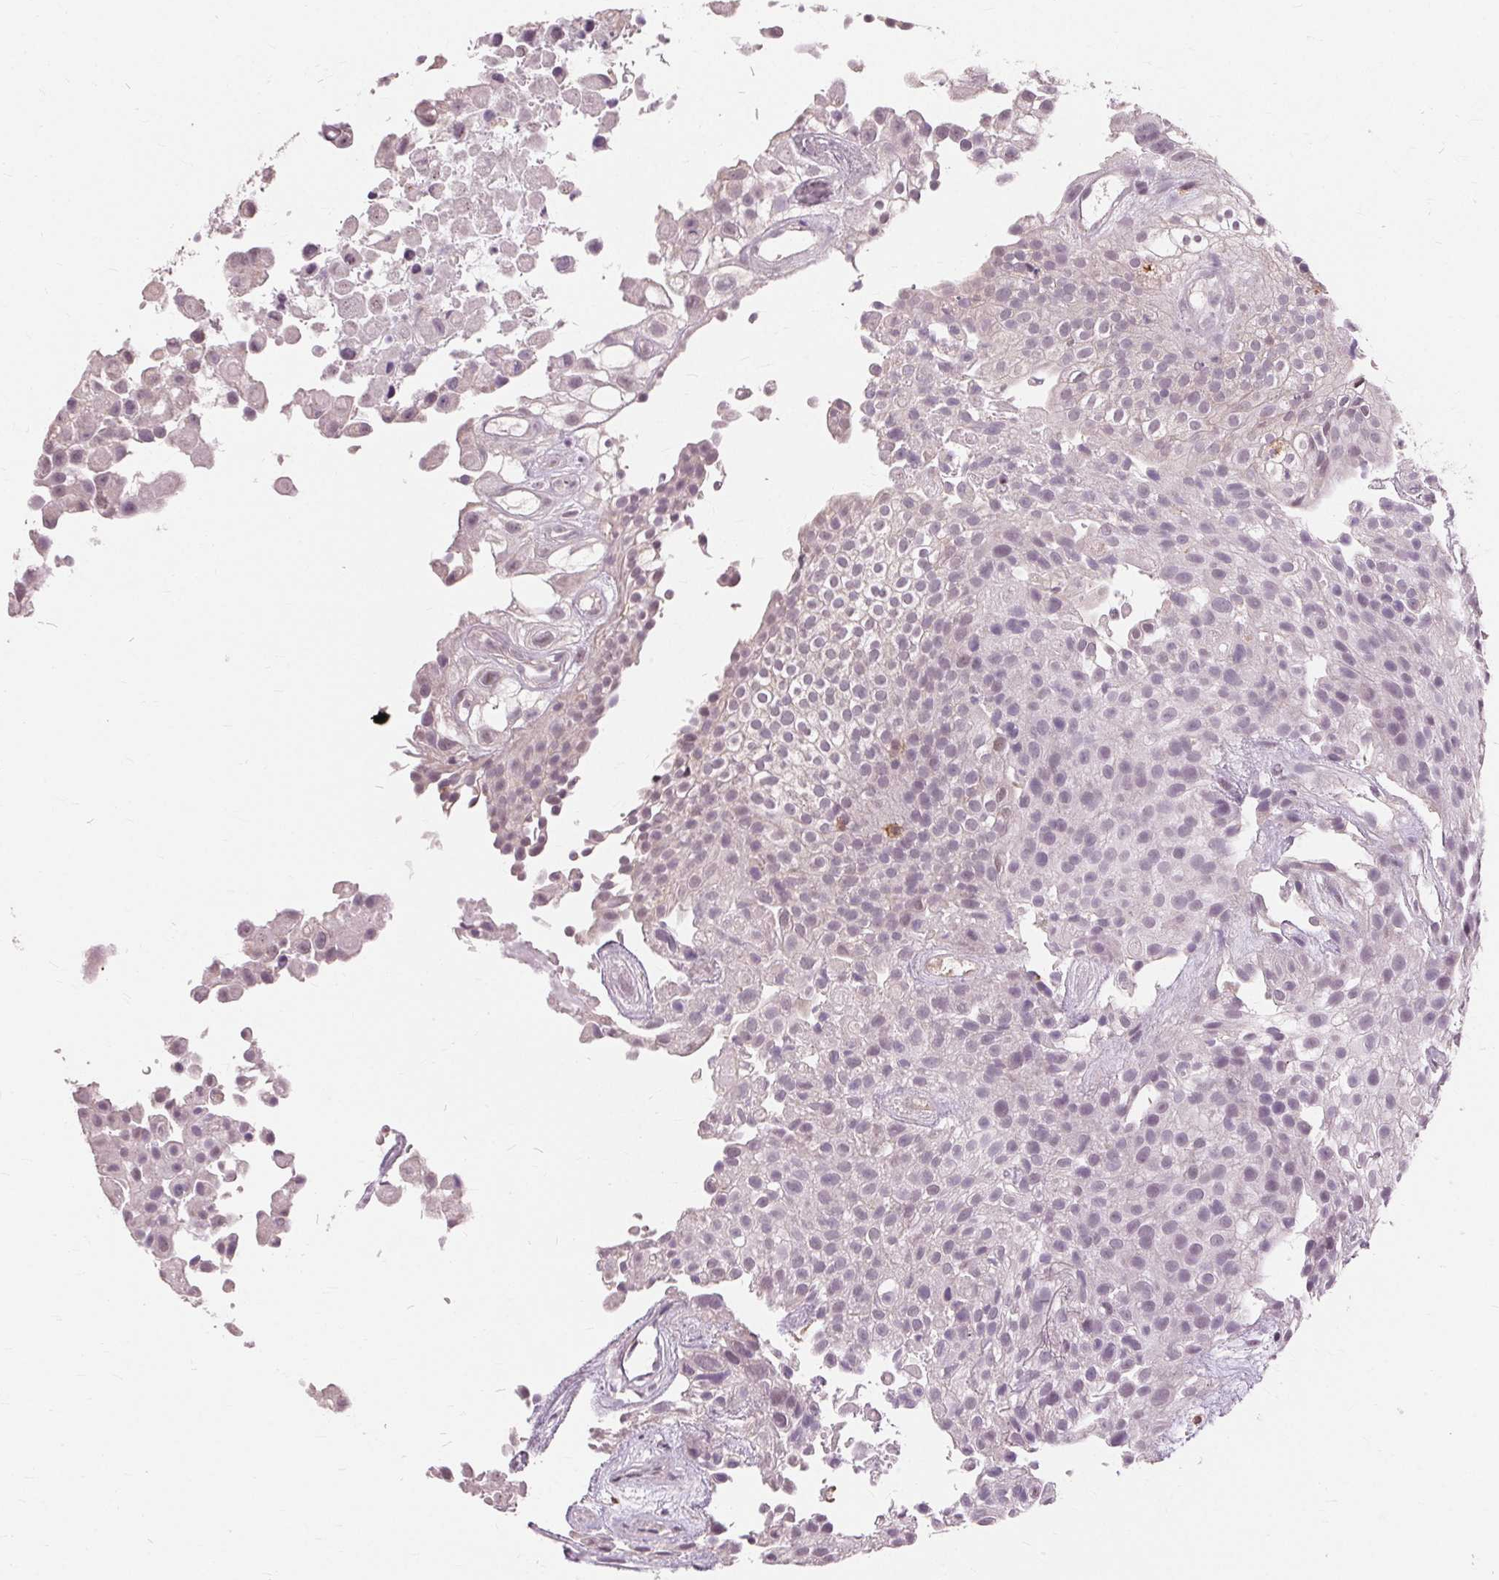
{"staining": {"intensity": "negative", "quantity": "none", "location": "none"}, "tissue": "urothelial cancer", "cell_type": "Tumor cells", "image_type": "cancer", "snomed": [{"axis": "morphology", "description": "Urothelial carcinoma, High grade"}, {"axis": "topography", "description": "Urinary bladder"}], "caption": "IHC photomicrograph of neoplastic tissue: human urothelial carcinoma (high-grade) stained with DAB (3,3'-diaminobenzidine) reveals no significant protein staining in tumor cells. The staining was performed using DAB to visualize the protein expression in brown, while the nuclei were stained in blue with hematoxylin (Magnification: 20x).", "gene": "SIGLEC6", "patient": {"sex": "male", "age": 56}}